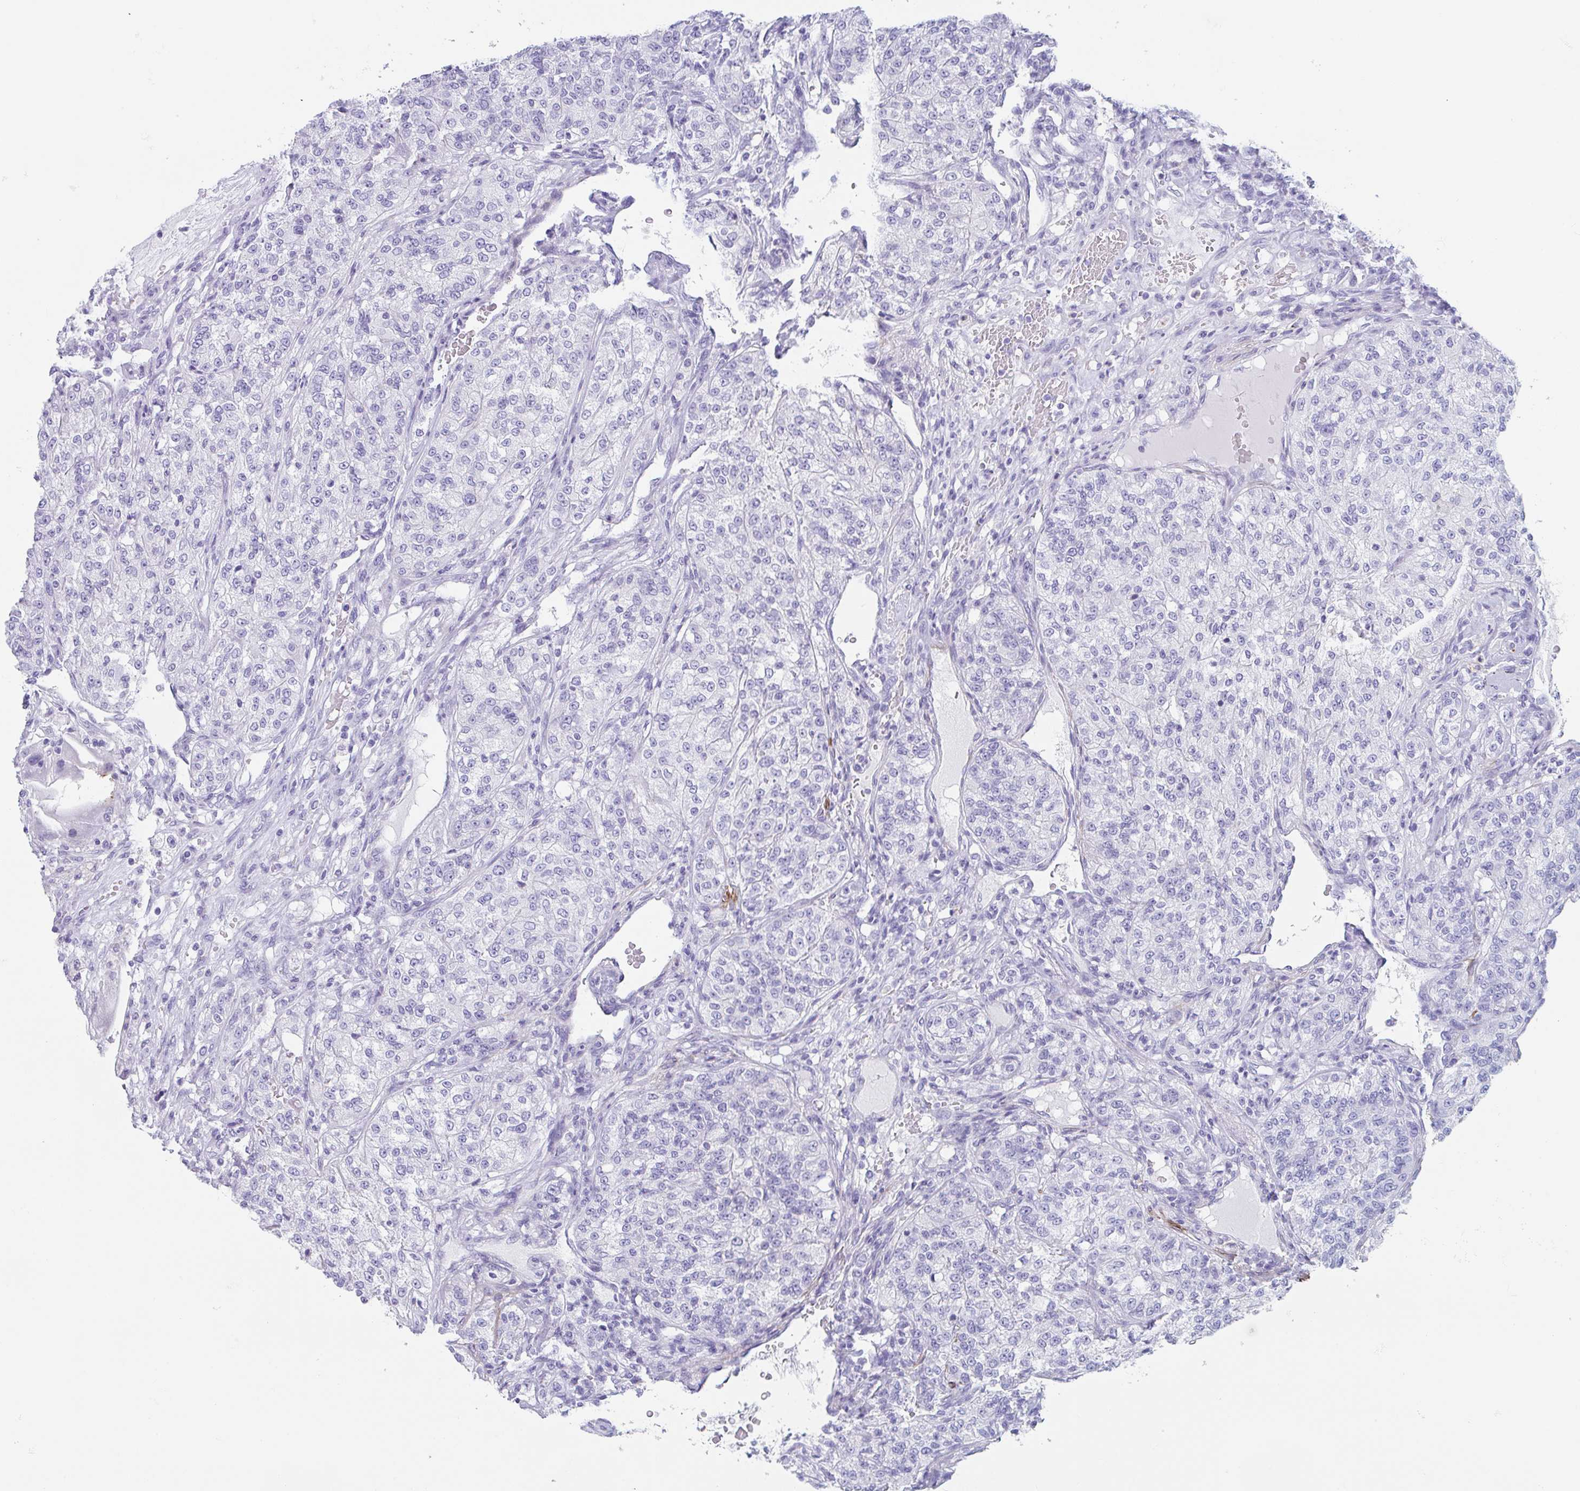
{"staining": {"intensity": "negative", "quantity": "none", "location": "none"}, "tissue": "renal cancer", "cell_type": "Tumor cells", "image_type": "cancer", "snomed": [{"axis": "morphology", "description": "Adenocarcinoma, NOS"}, {"axis": "topography", "description": "Kidney"}], "caption": "Photomicrograph shows no protein staining in tumor cells of renal adenocarcinoma tissue.", "gene": "TAS2R41", "patient": {"sex": "female", "age": 63}}